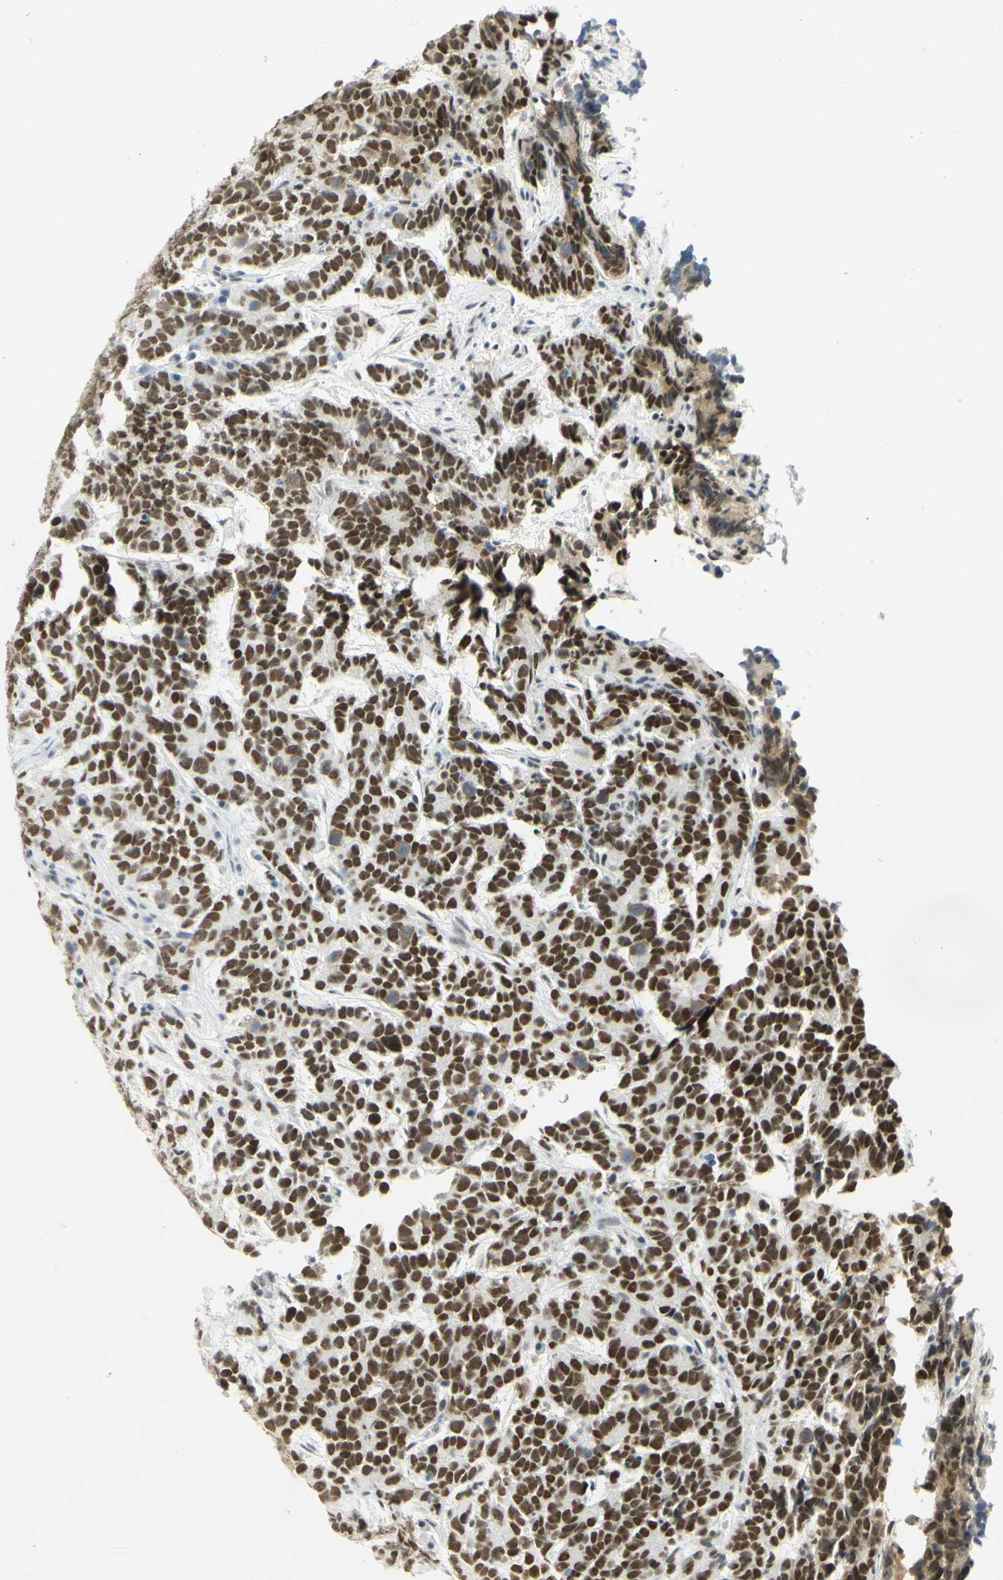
{"staining": {"intensity": "strong", "quantity": "25%-75%", "location": "nuclear"}, "tissue": "testis cancer", "cell_type": "Tumor cells", "image_type": "cancer", "snomed": [{"axis": "morphology", "description": "Carcinoma, Embryonal, NOS"}, {"axis": "topography", "description": "Testis"}], "caption": "A high amount of strong nuclear staining is seen in about 25%-75% of tumor cells in testis cancer tissue.", "gene": "PMS2", "patient": {"sex": "male", "age": 26}}